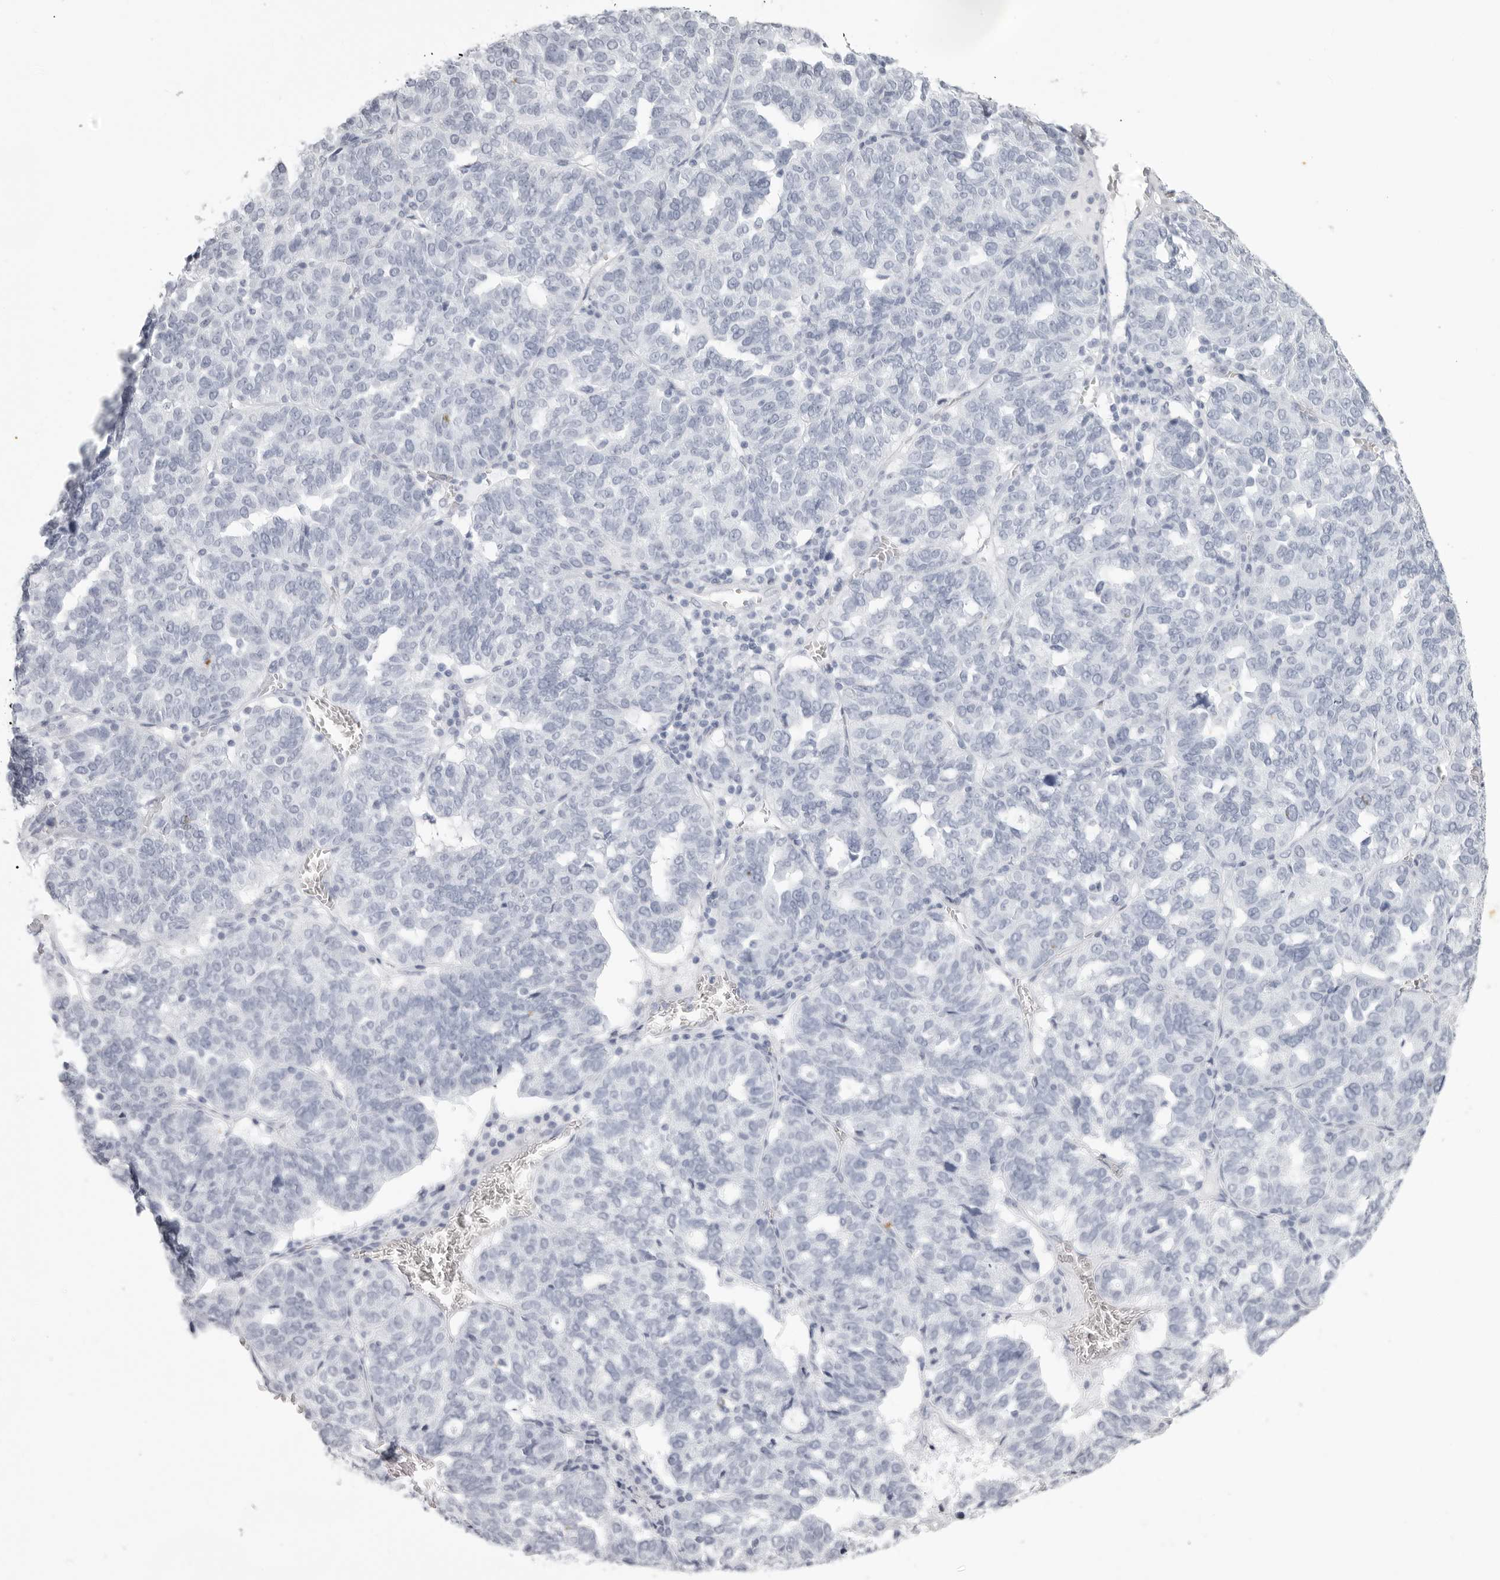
{"staining": {"intensity": "negative", "quantity": "none", "location": "none"}, "tissue": "ovarian cancer", "cell_type": "Tumor cells", "image_type": "cancer", "snomed": [{"axis": "morphology", "description": "Cystadenocarcinoma, serous, NOS"}, {"axis": "topography", "description": "Ovary"}], "caption": "Serous cystadenocarcinoma (ovarian) was stained to show a protein in brown. There is no significant expression in tumor cells.", "gene": "KLK9", "patient": {"sex": "female", "age": 59}}